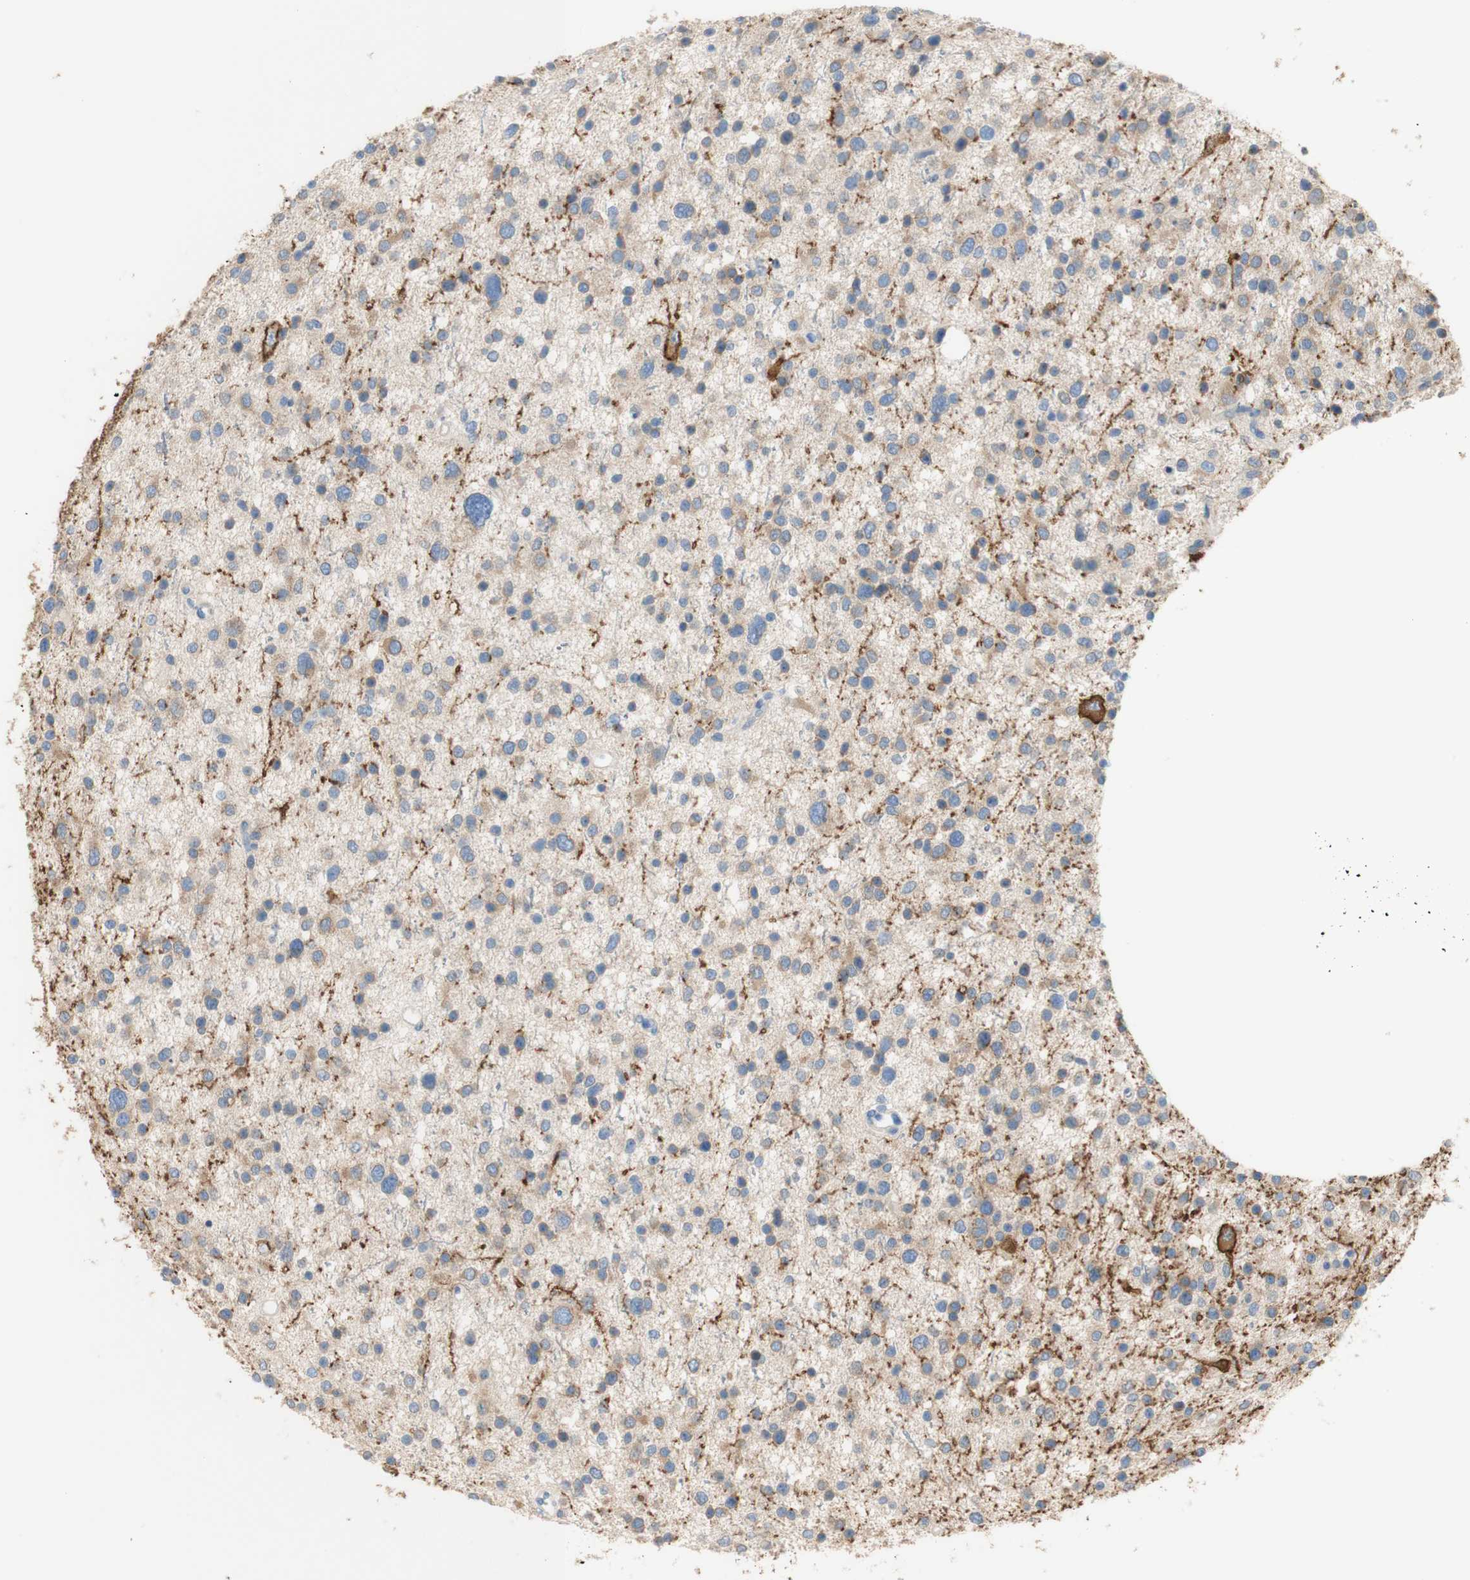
{"staining": {"intensity": "negative", "quantity": "none", "location": "none"}, "tissue": "glioma", "cell_type": "Tumor cells", "image_type": "cancer", "snomed": [{"axis": "morphology", "description": "Glioma, malignant, Low grade"}, {"axis": "topography", "description": "Brain"}], "caption": "Tumor cells show no significant staining in glioma. (DAB immunohistochemistry with hematoxylin counter stain).", "gene": "ATP2B1", "patient": {"sex": "female", "age": 37}}